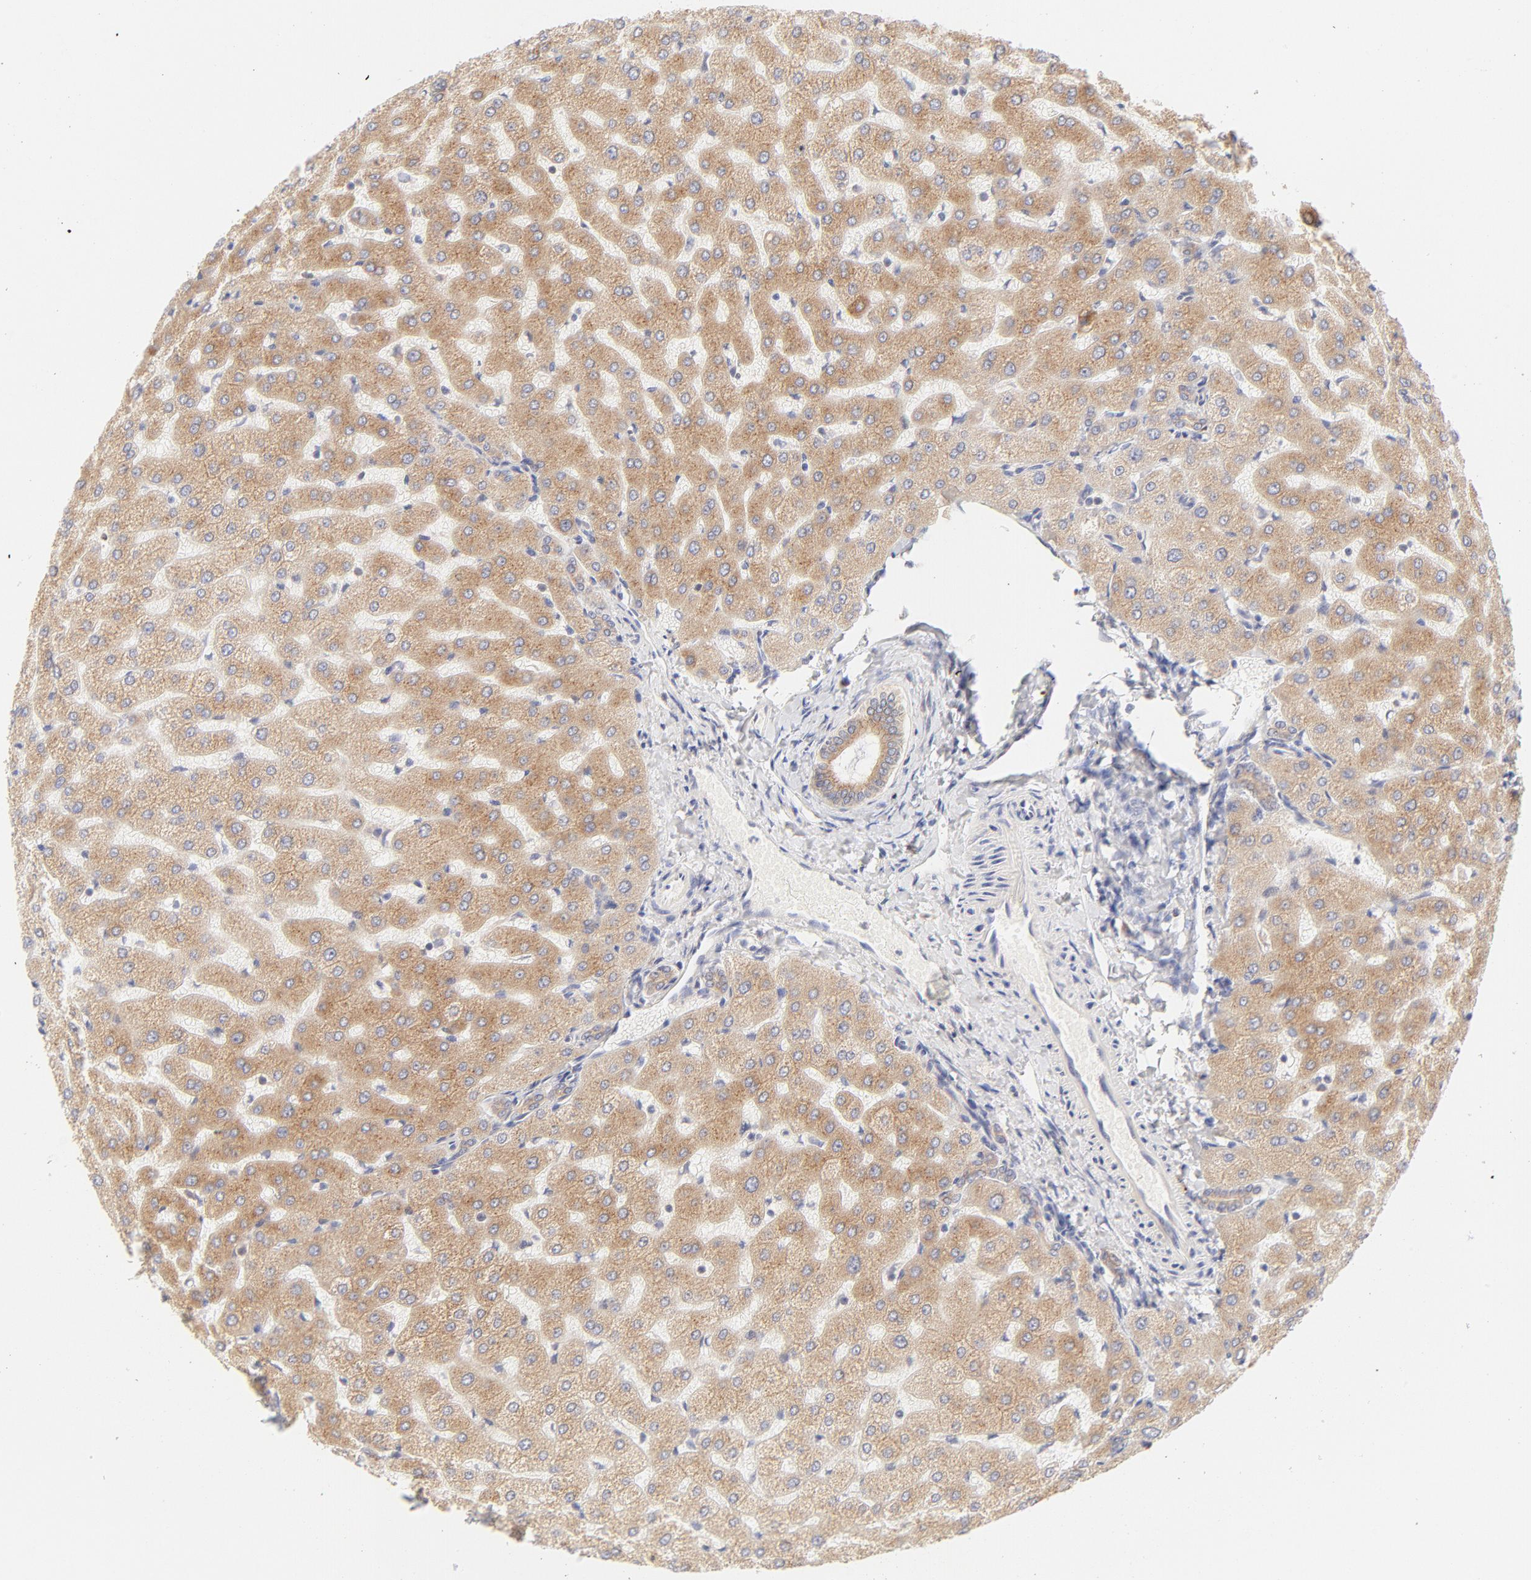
{"staining": {"intensity": "moderate", "quantity": ">75%", "location": "cytoplasmic/membranous"}, "tissue": "liver", "cell_type": "Cholangiocytes", "image_type": "normal", "snomed": [{"axis": "morphology", "description": "Normal tissue, NOS"}, {"axis": "morphology", "description": "Fibrosis, NOS"}, {"axis": "topography", "description": "Liver"}], "caption": "Protein expression analysis of unremarkable liver reveals moderate cytoplasmic/membranous positivity in approximately >75% of cholangiocytes.", "gene": "RPS6KA1", "patient": {"sex": "female", "age": 29}}